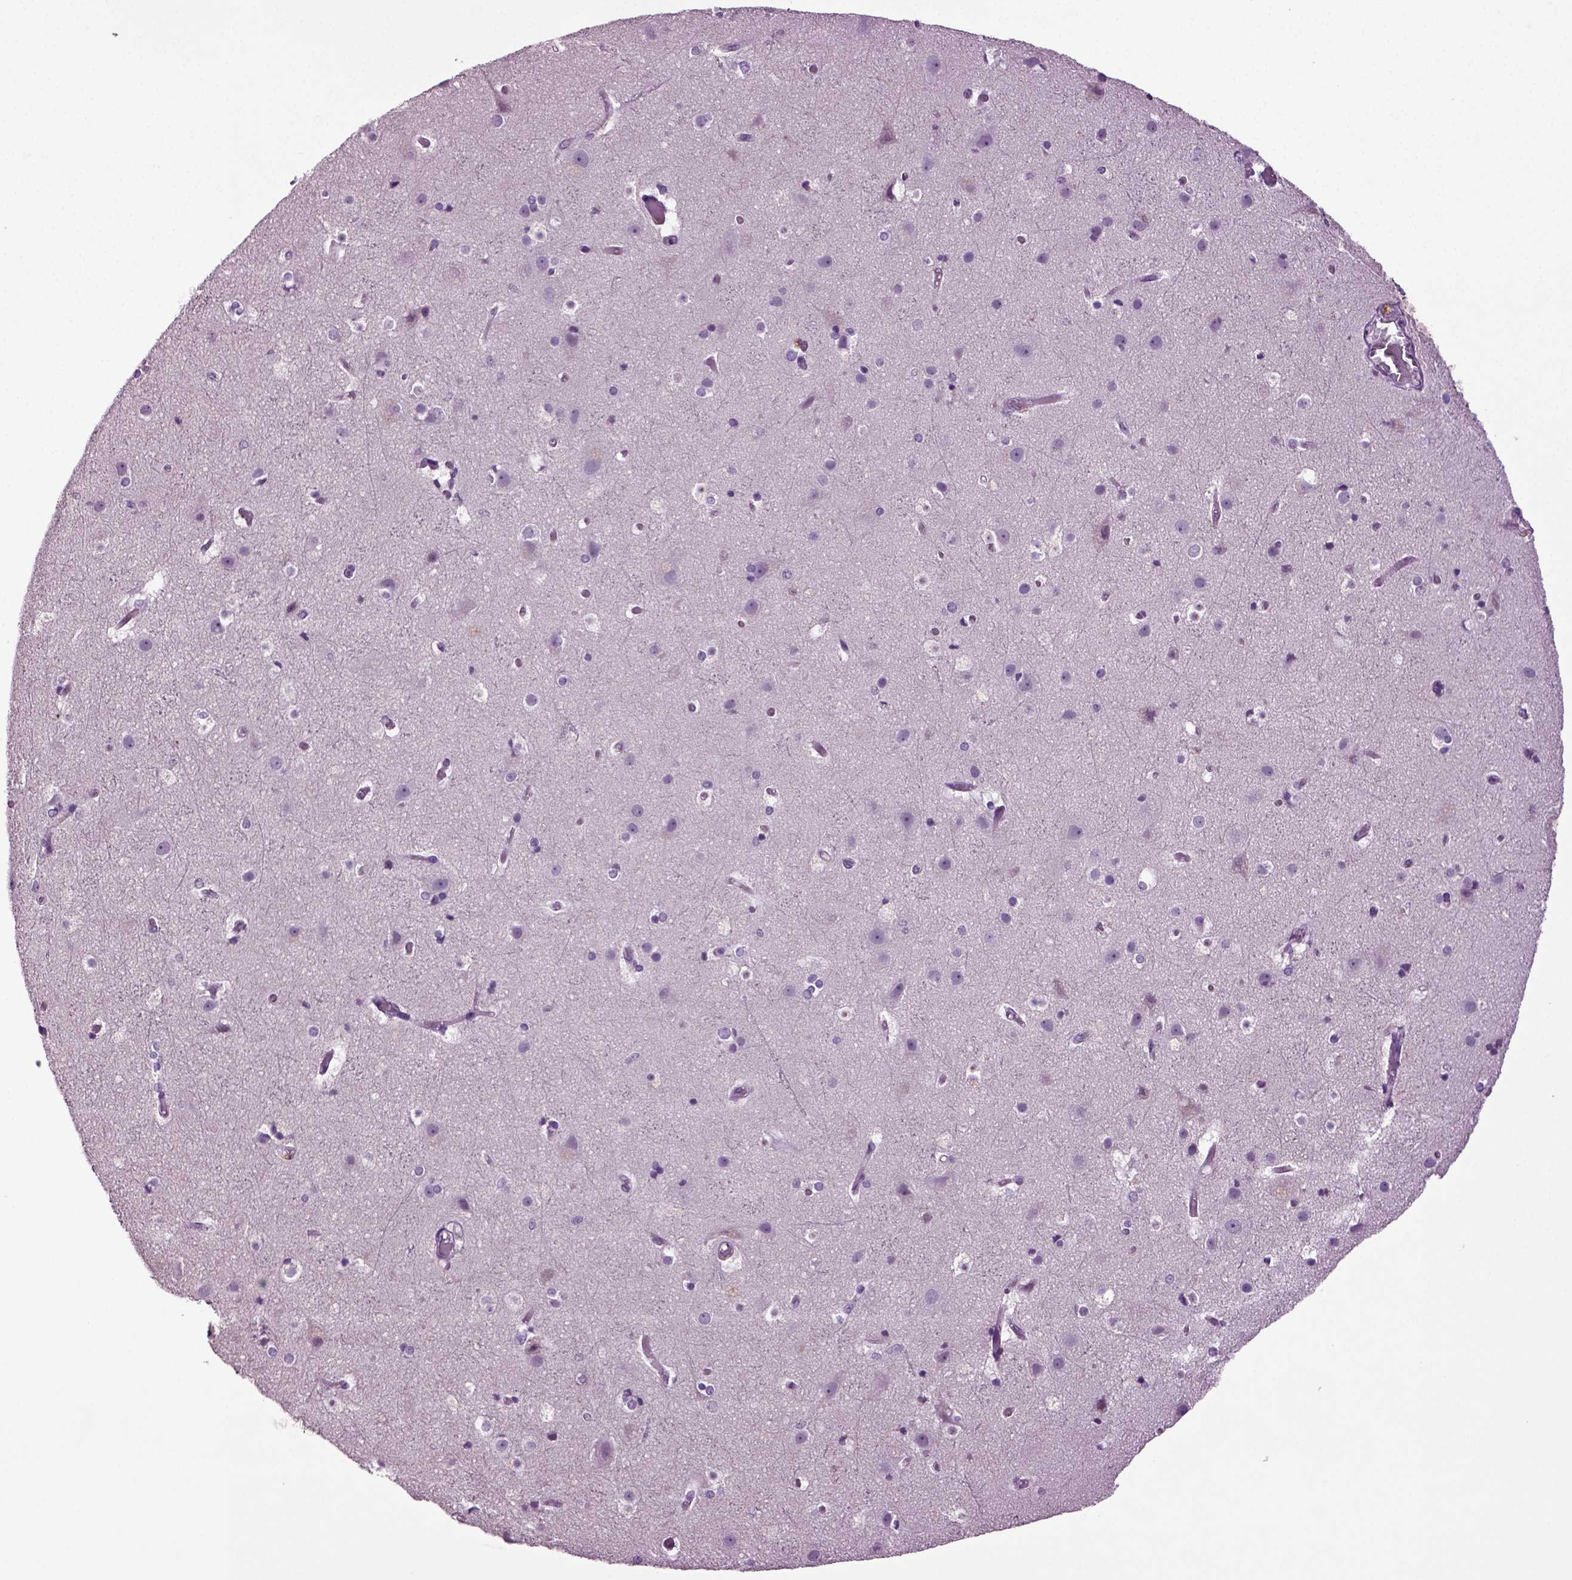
{"staining": {"intensity": "negative", "quantity": "none", "location": "none"}, "tissue": "cerebral cortex", "cell_type": "Endothelial cells", "image_type": "normal", "snomed": [{"axis": "morphology", "description": "Normal tissue, NOS"}, {"axis": "topography", "description": "Cerebral cortex"}], "caption": "Immunohistochemical staining of unremarkable human cerebral cortex shows no significant staining in endothelial cells.", "gene": "FGF11", "patient": {"sex": "female", "age": 52}}